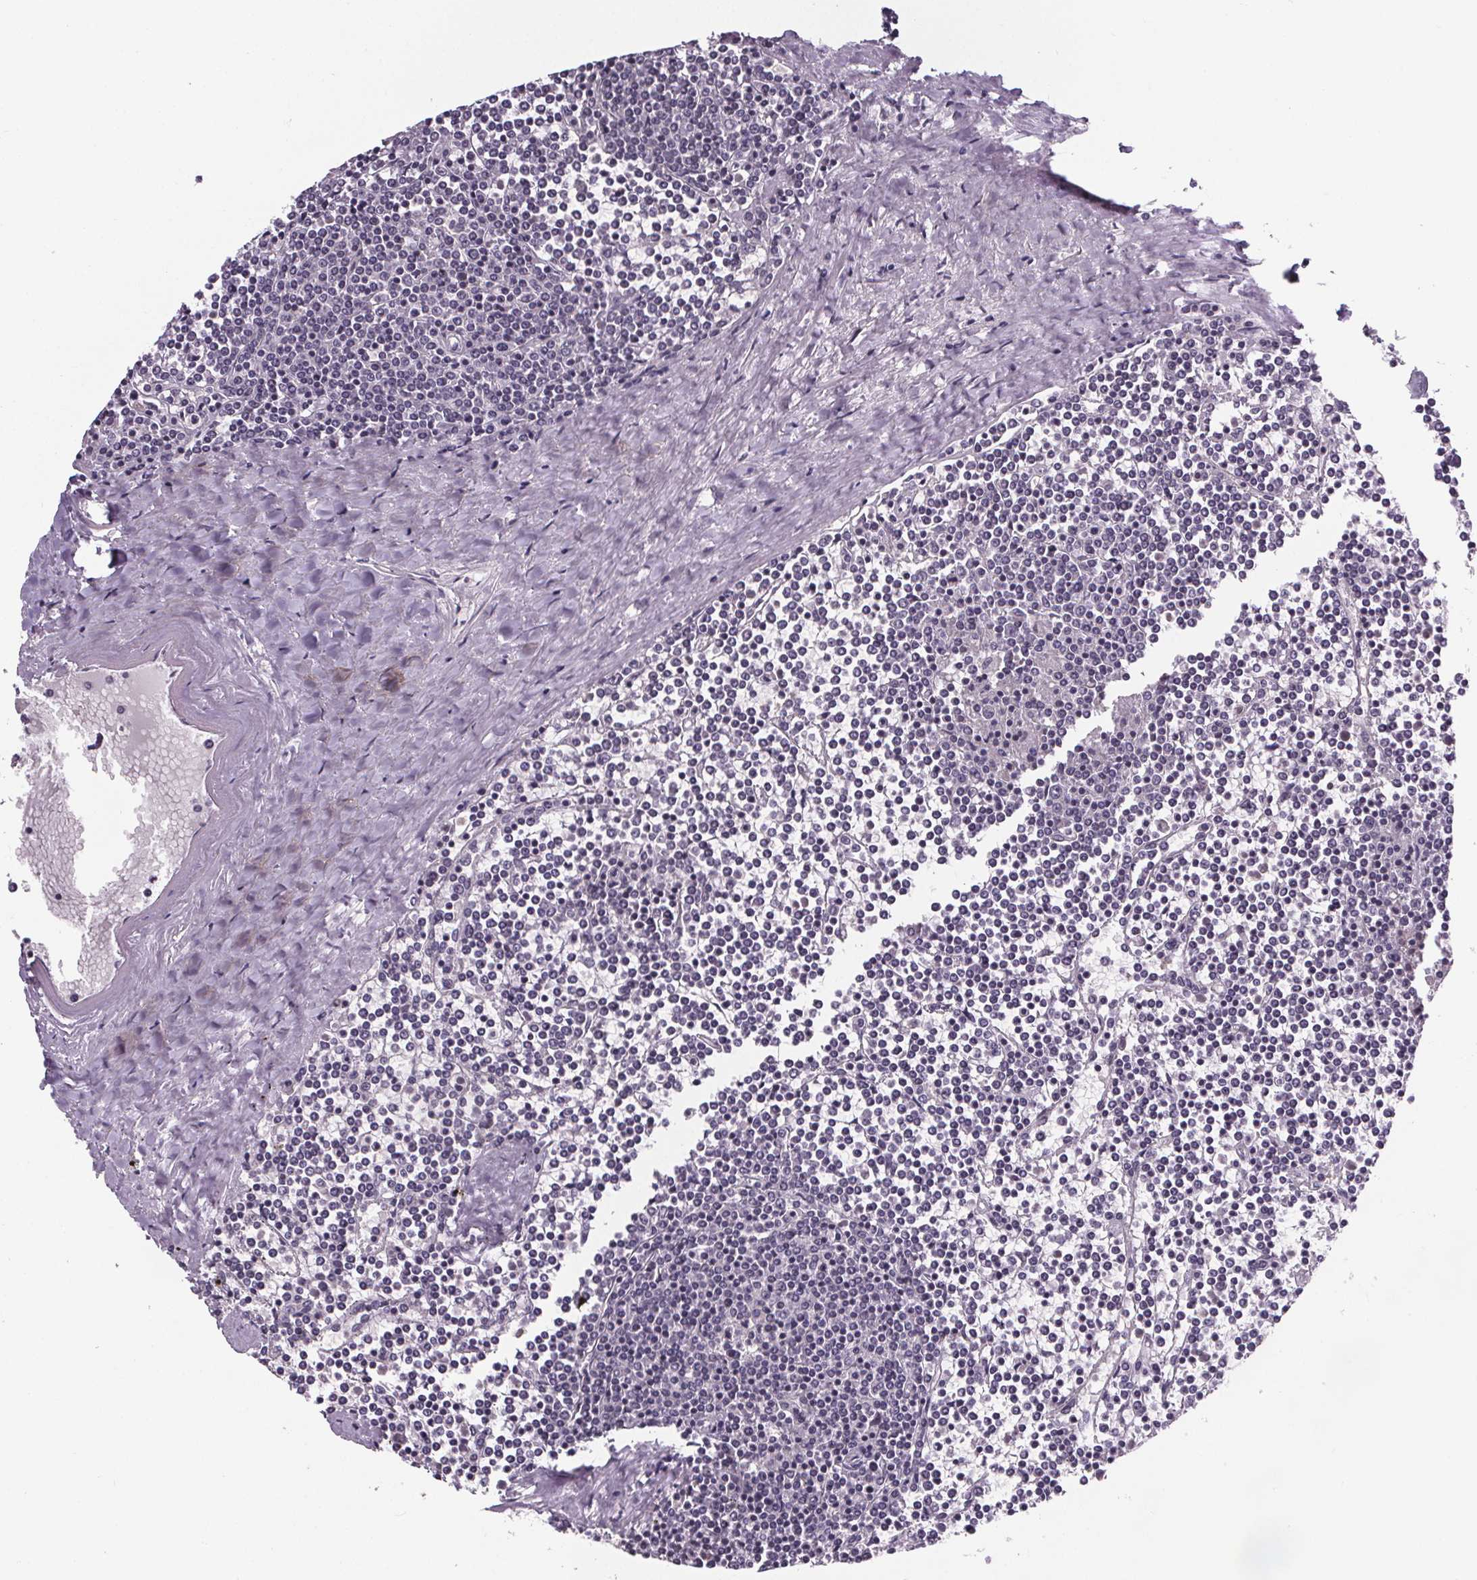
{"staining": {"intensity": "negative", "quantity": "none", "location": "none"}, "tissue": "lymphoma", "cell_type": "Tumor cells", "image_type": "cancer", "snomed": [{"axis": "morphology", "description": "Malignant lymphoma, non-Hodgkin's type, Low grade"}, {"axis": "topography", "description": "Spleen"}], "caption": "DAB immunohistochemical staining of lymphoma shows no significant staining in tumor cells. (DAB (3,3'-diaminobenzidine) immunohistochemistry (IHC) visualized using brightfield microscopy, high magnification).", "gene": "NKX6-1", "patient": {"sex": "female", "age": 19}}